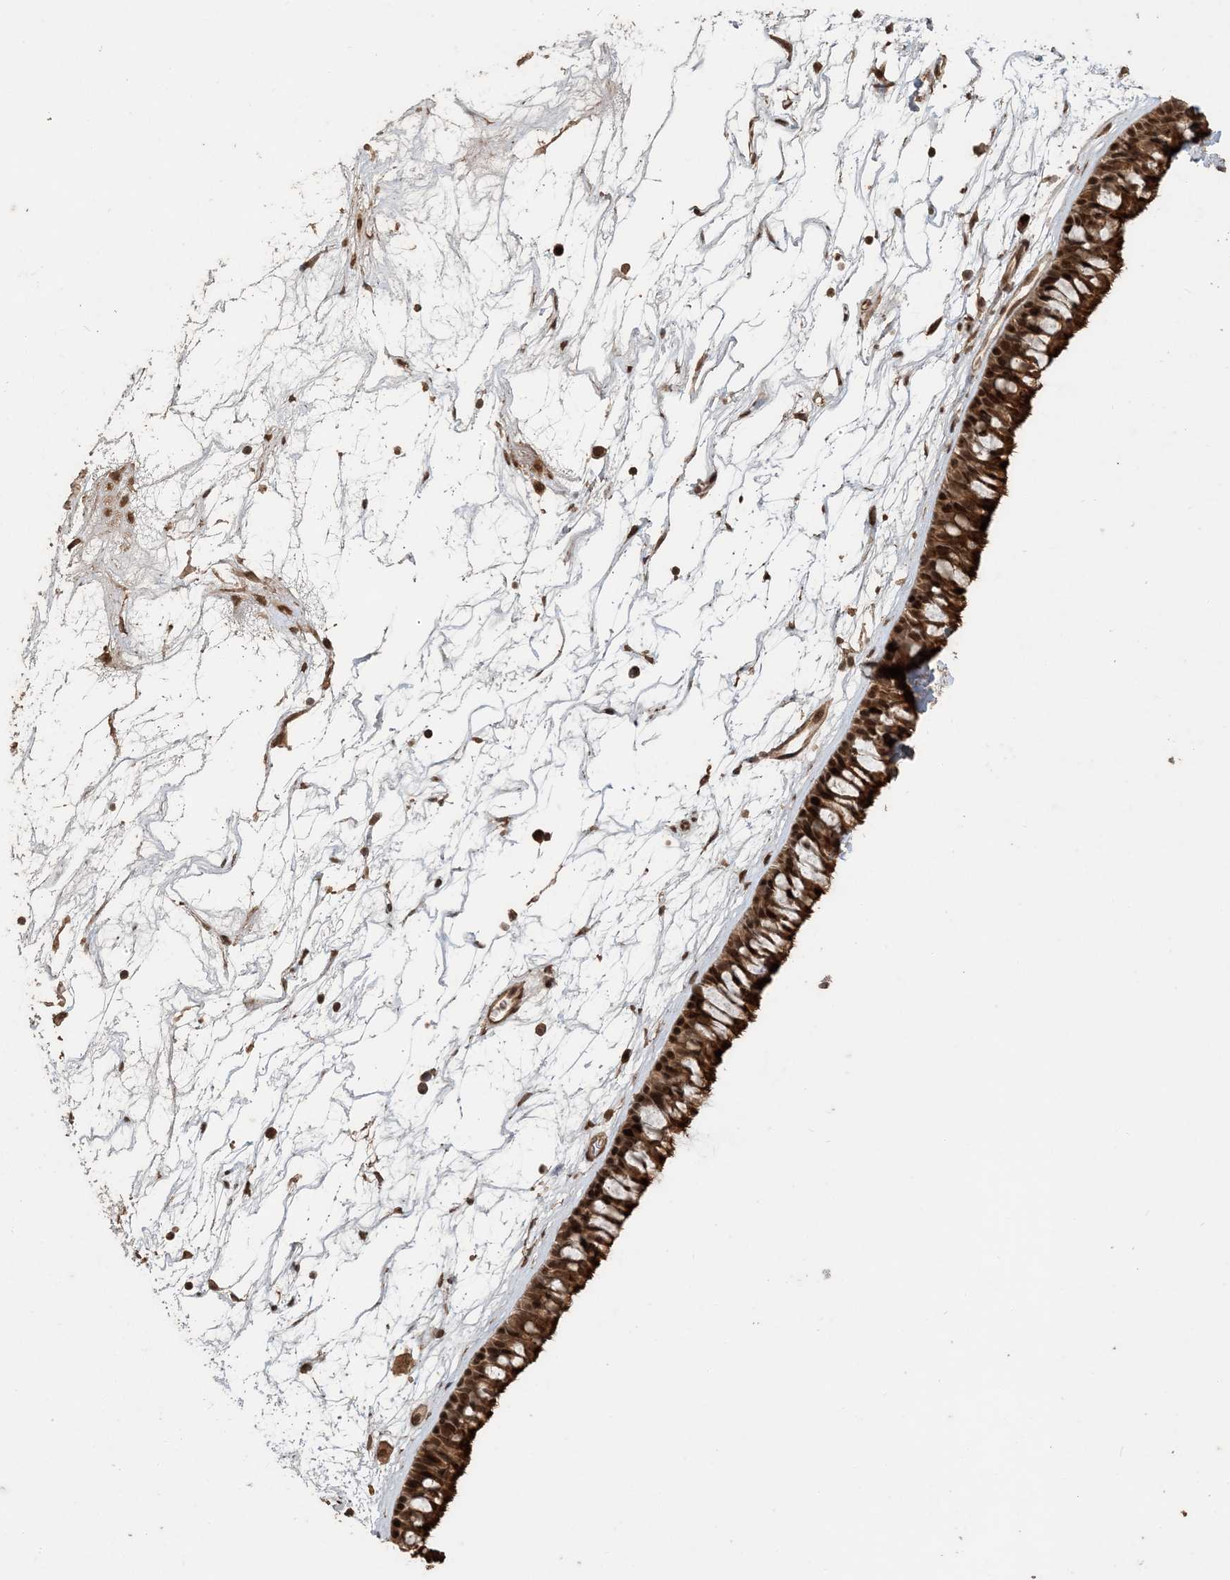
{"staining": {"intensity": "strong", "quantity": ">75%", "location": "cytoplasmic/membranous,nuclear"}, "tissue": "nasopharynx", "cell_type": "Respiratory epithelial cells", "image_type": "normal", "snomed": [{"axis": "morphology", "description": "Normal tissue, NOS"}, {"axis": "topography", "description": "Nasopharynx"}], "caption": "Protein expression analysis of unremarkable human nasopharynx reveals strong cytoplasmic/membranous,nuclear staining in about >75% of respiratory epithelial cells.", "gene": "ATP13A2", "patient": {"sex": "male", "age": 64}}